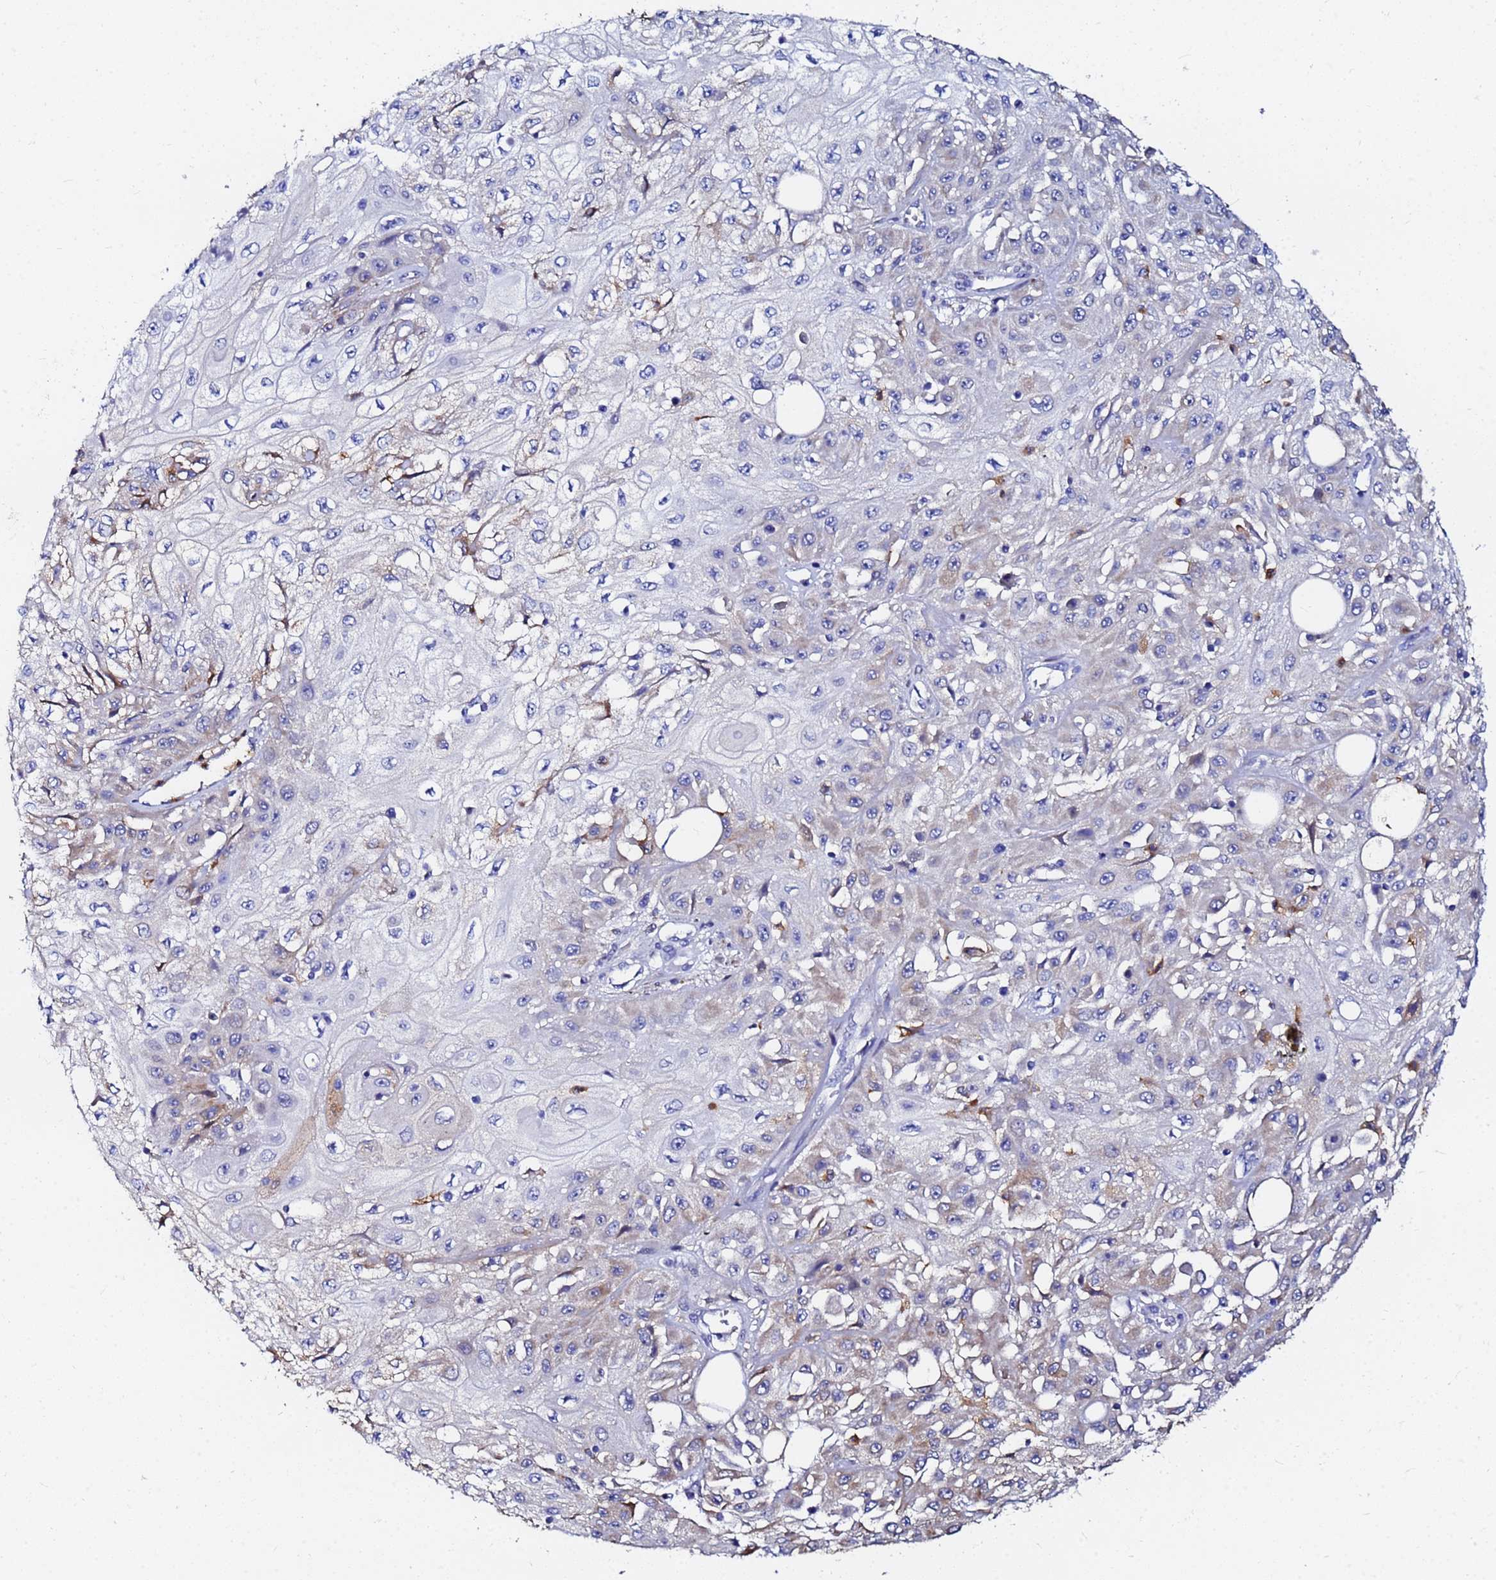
{"staining": {"intensity": "negative", "quantity": "none", "location": "none"}, "tissue": "skin cancer", "cell_type": "Tumor cells", "image_type": "cancer", "snomed": [{"axis": "morphology", "description": "Squamous cell carcinoma, NOS"}, {"axis": "morphology", "description": "Squamous cell carcinoma, metastatic, NOS"}, {"axis": "topography", "description": "Skin"}, {"axis": "topography", "description": "Lymph node"}], "caption": "Skin cancer (squamous cell carcinoma) stained for a protein using IHC demonstrates no positivity tumor cells.", "gene": "BASP1", "patient": {"sex": "male", "age": 75}}